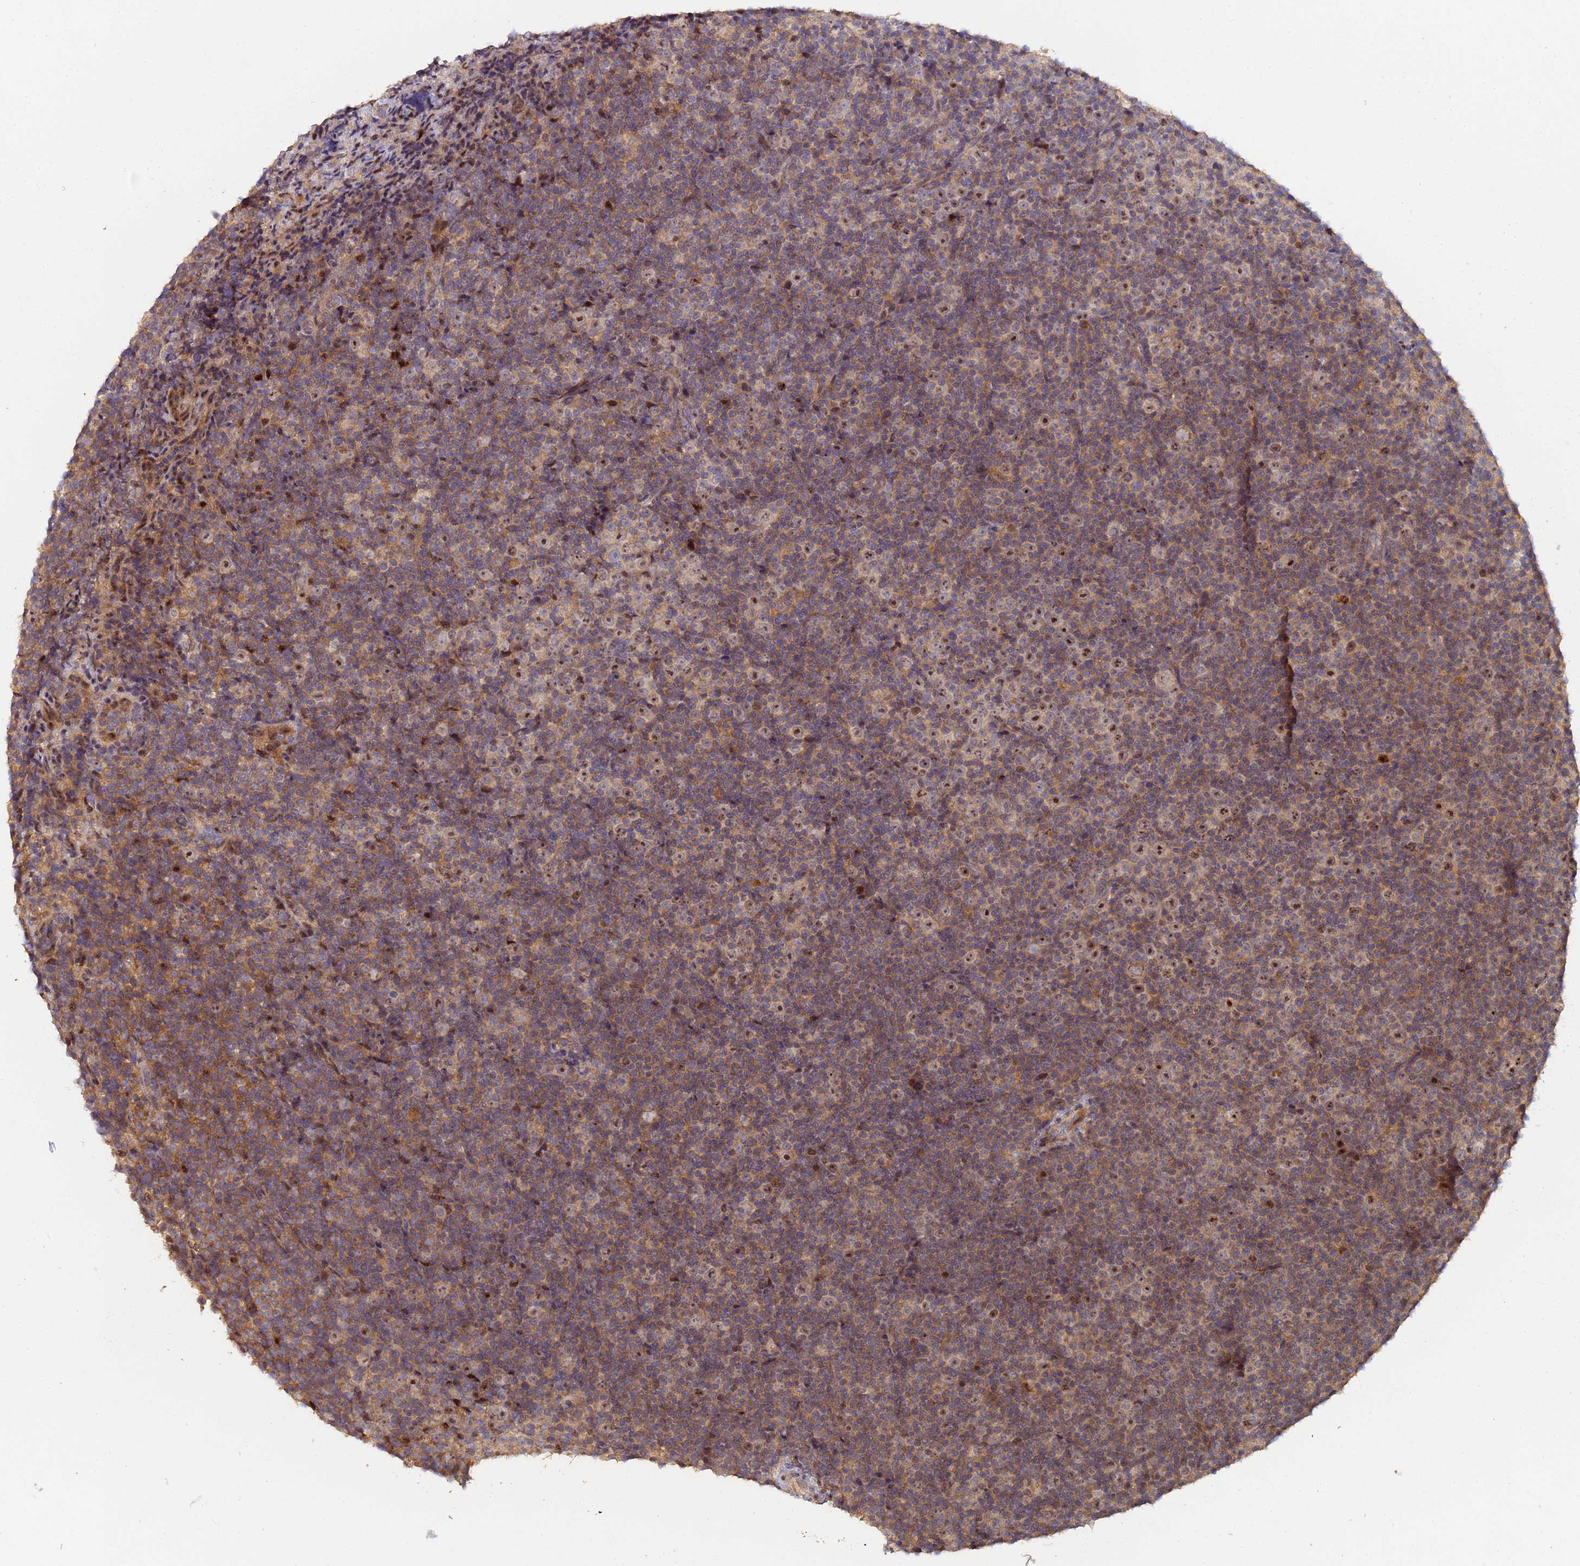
{"staining": {"intensity": "moderate", "quantity": "25%-75%", "location": "cytoplasmic/membranous,nuclear"}, "tissue": "lymphoma", "cell_type": "Tumor cells", "image_type": "cancer", "snomed": [{"axis": "morphology", "description": "Malignant lymphoma, non-Hodgkin's type, Low grade"}, {"axis": "topography", "description": "Lymph node"}], "caption": "Protein analysis of malignant lymphoma, non-Hodgkin's type (low-grade) tissue displays moderate cytoplasmic/membranous and nuclear positivity in about 25%-75% of tumor cells. (Brightfield microscopy of DAB IHC at high magnification).", "gene": "OSER1", "patient": {"sex": "female", "age": 67}}